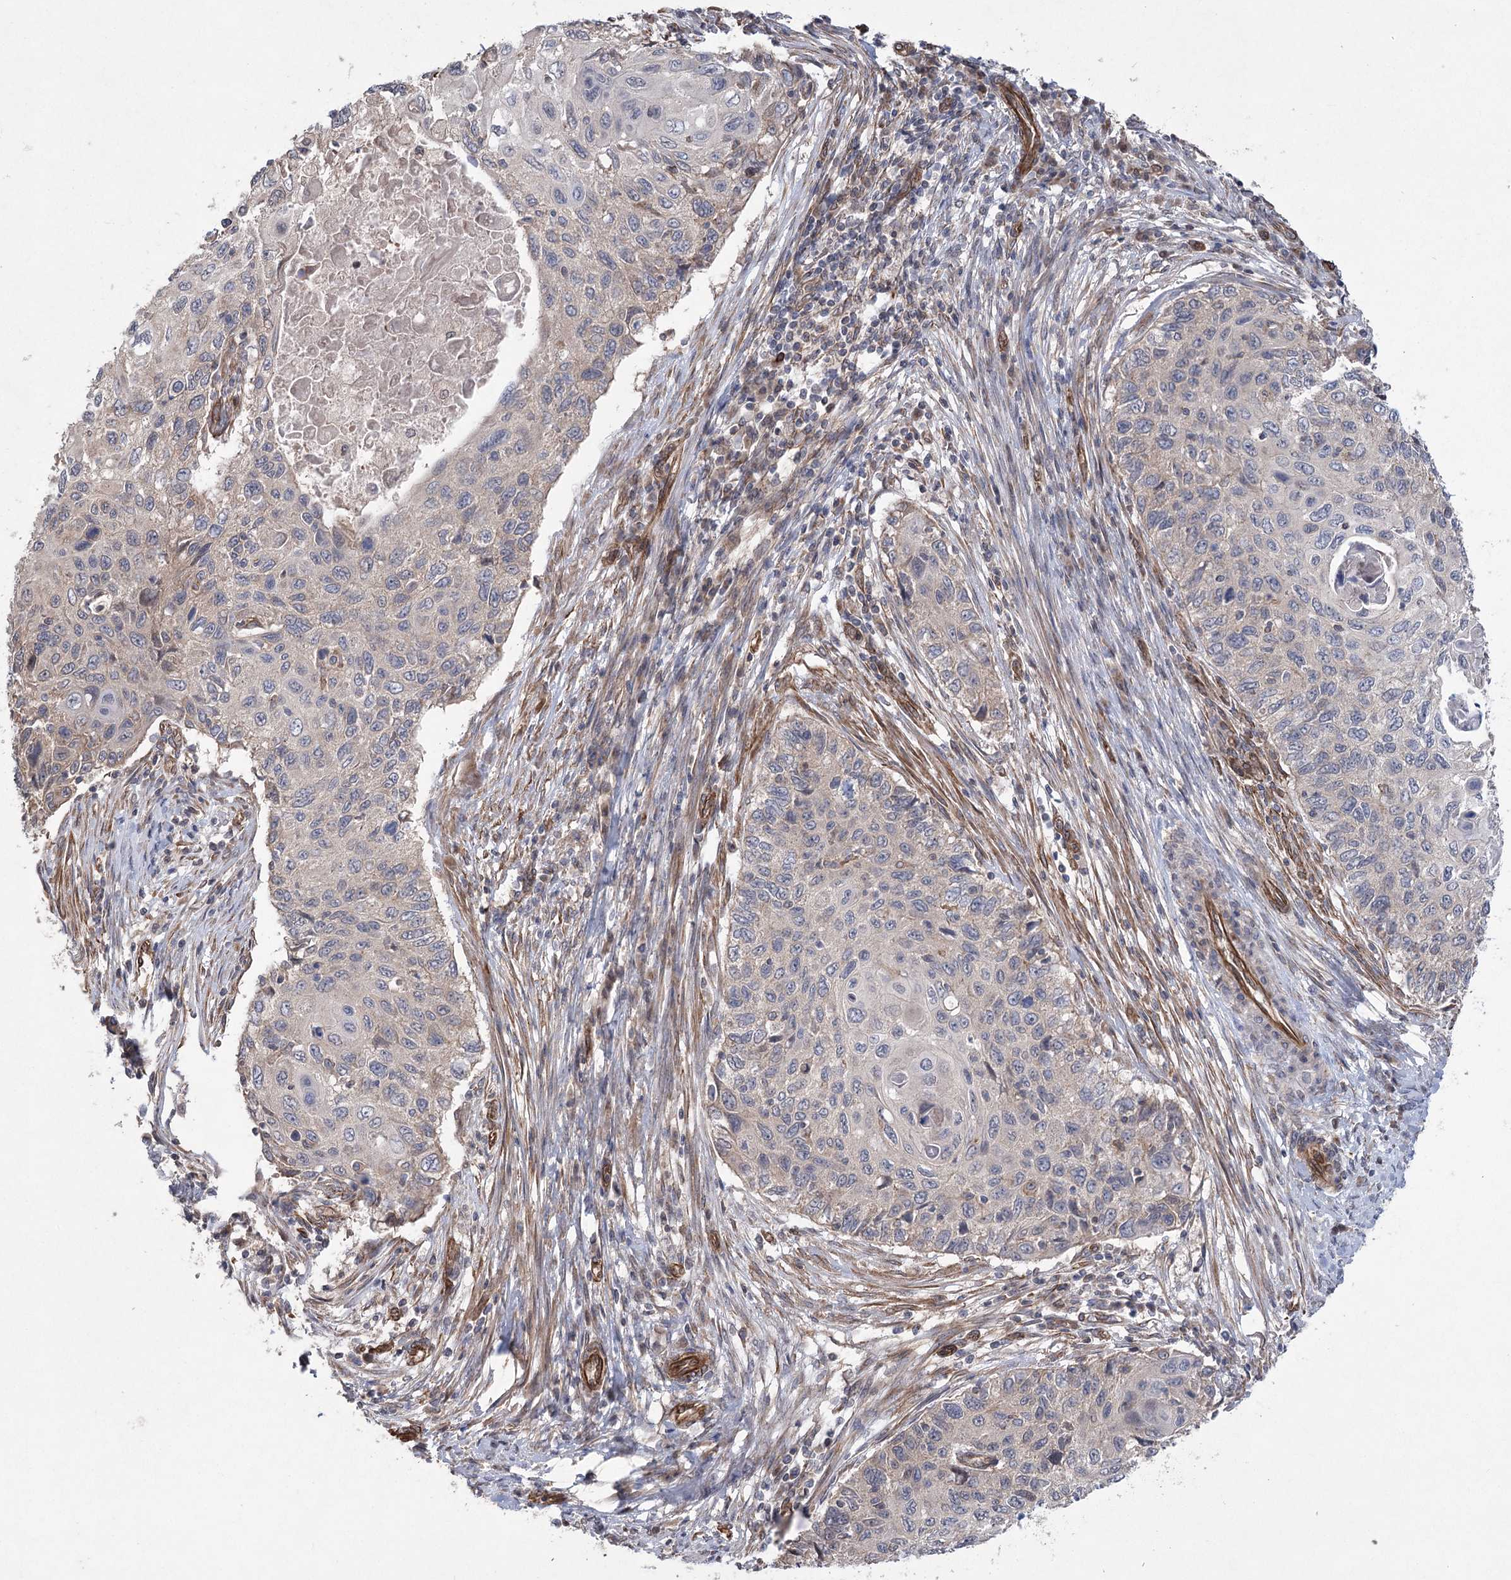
{"staining": {"intensity": "negative", "quantity": "none", "location": "none"}, "tissue": "cervical cancer", "cell_type": "Tumor cells", "image_type": "cancer", "snomed": [{"axis": "morphology", "description": "Squamous cell carcinoma, NOS"}, {"axis": "topography", "description": "Cervix"}], "caption": "Tumor cells show no significant protein positivity in cervical cancer (squamous cell carcinoma).", "gene": "RWDD4", "patient": {"sex": "female", "age": 70}}